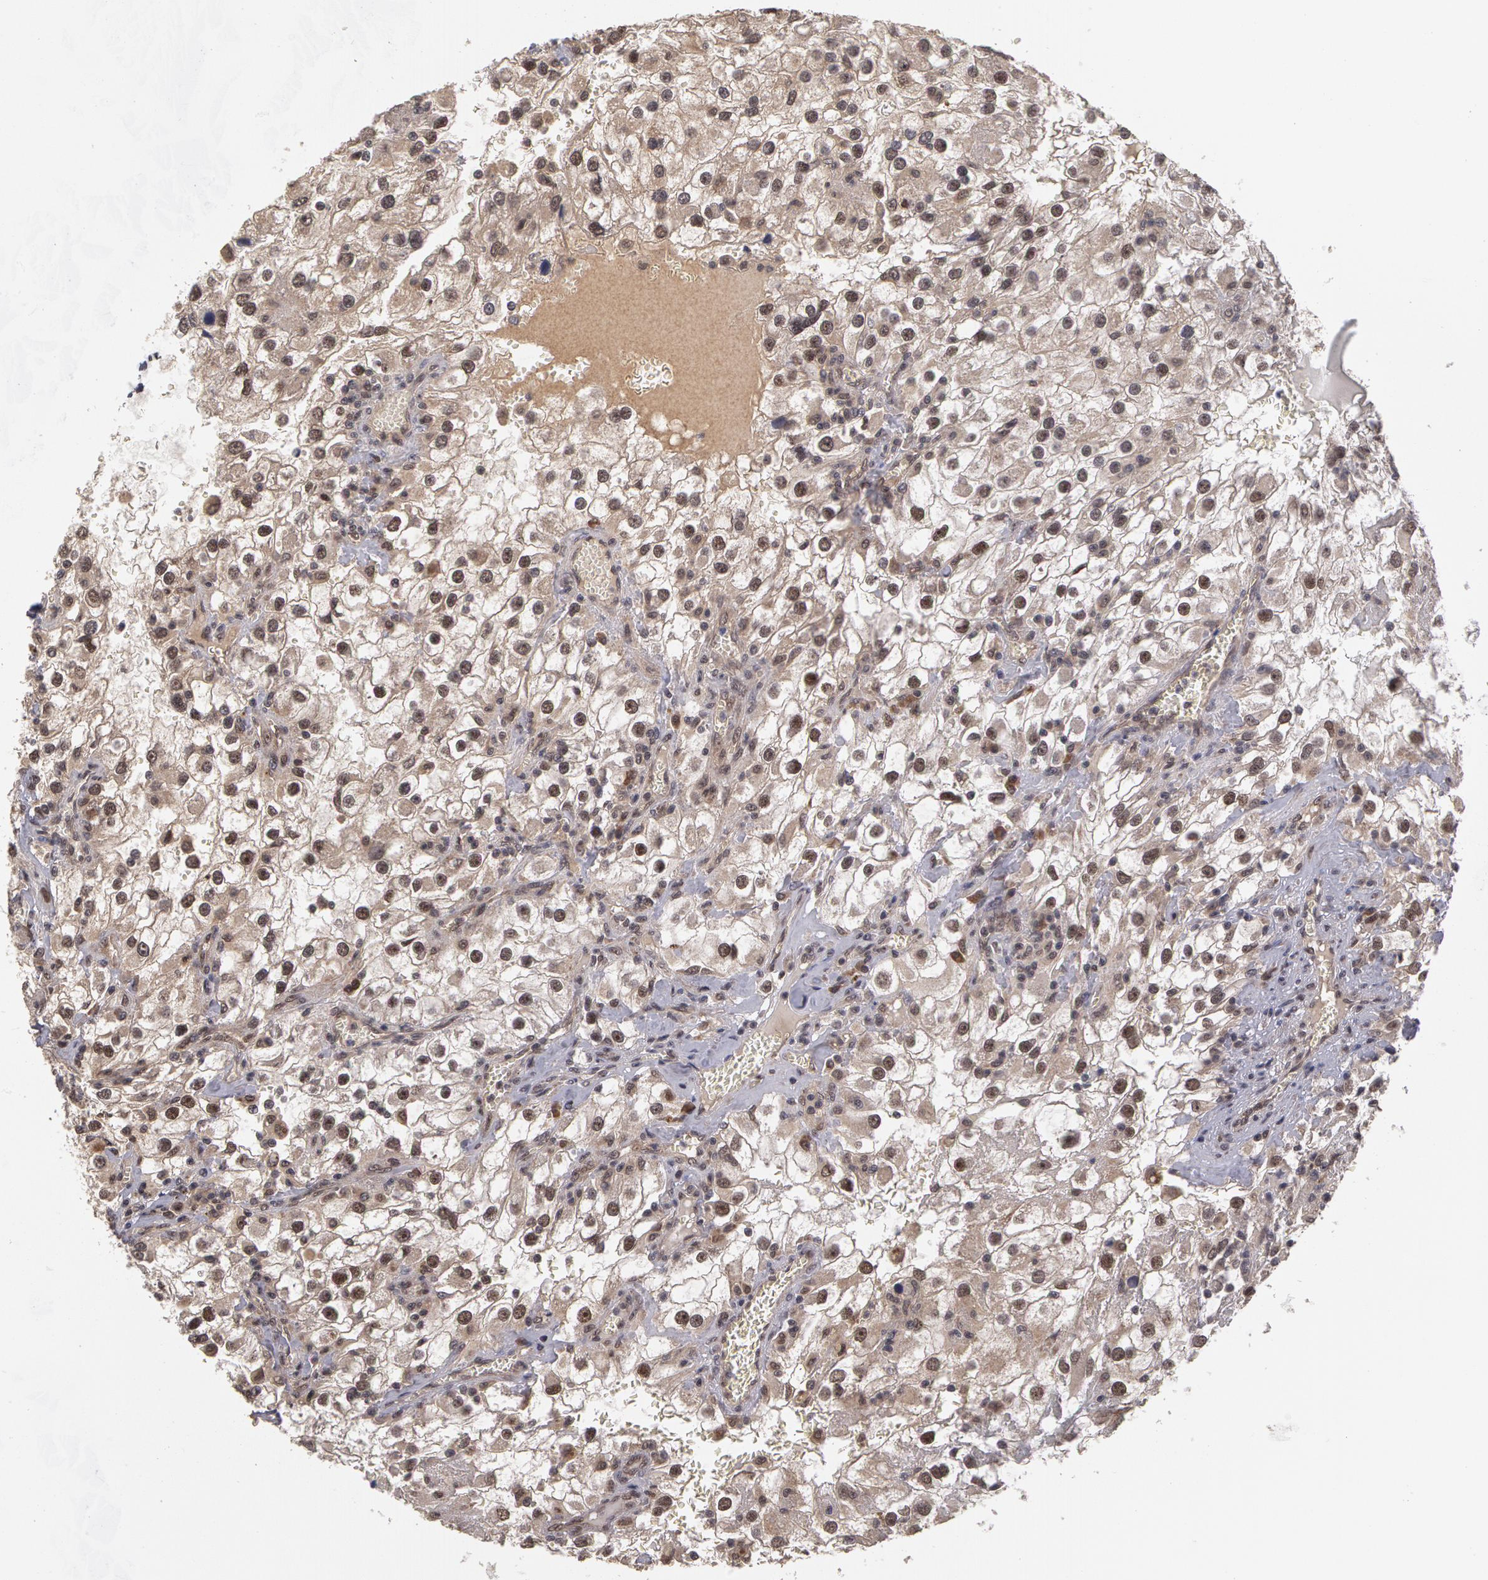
{"staining": {"intensity": "moderate", "quantity": "25%-75%", "location": "cytoplasmic/membranous,nuclear"}, "tissue": "renal cancer", "cell_type": "Tumor cells", "image_type": "cancer", "snomed": [{"axis": "morphology", "description": "Adenocarcinoma, NOS"}, {"axis": "topography", "description": "Kidney"}], "caption": "Immunohistochemistry (IHC) of adenocarcinoma (renal) exhibits medium levels of moderate cytoplasmic/membranous and nuclear positivity in about 25%-75% of tumor cells. Using DAB (brown) and hematoxylin (blue) stains, captured at high magnification using brightfield microscopy.", "gene": "GLIS1", "patient": {"sex": "female", "age": 52}}